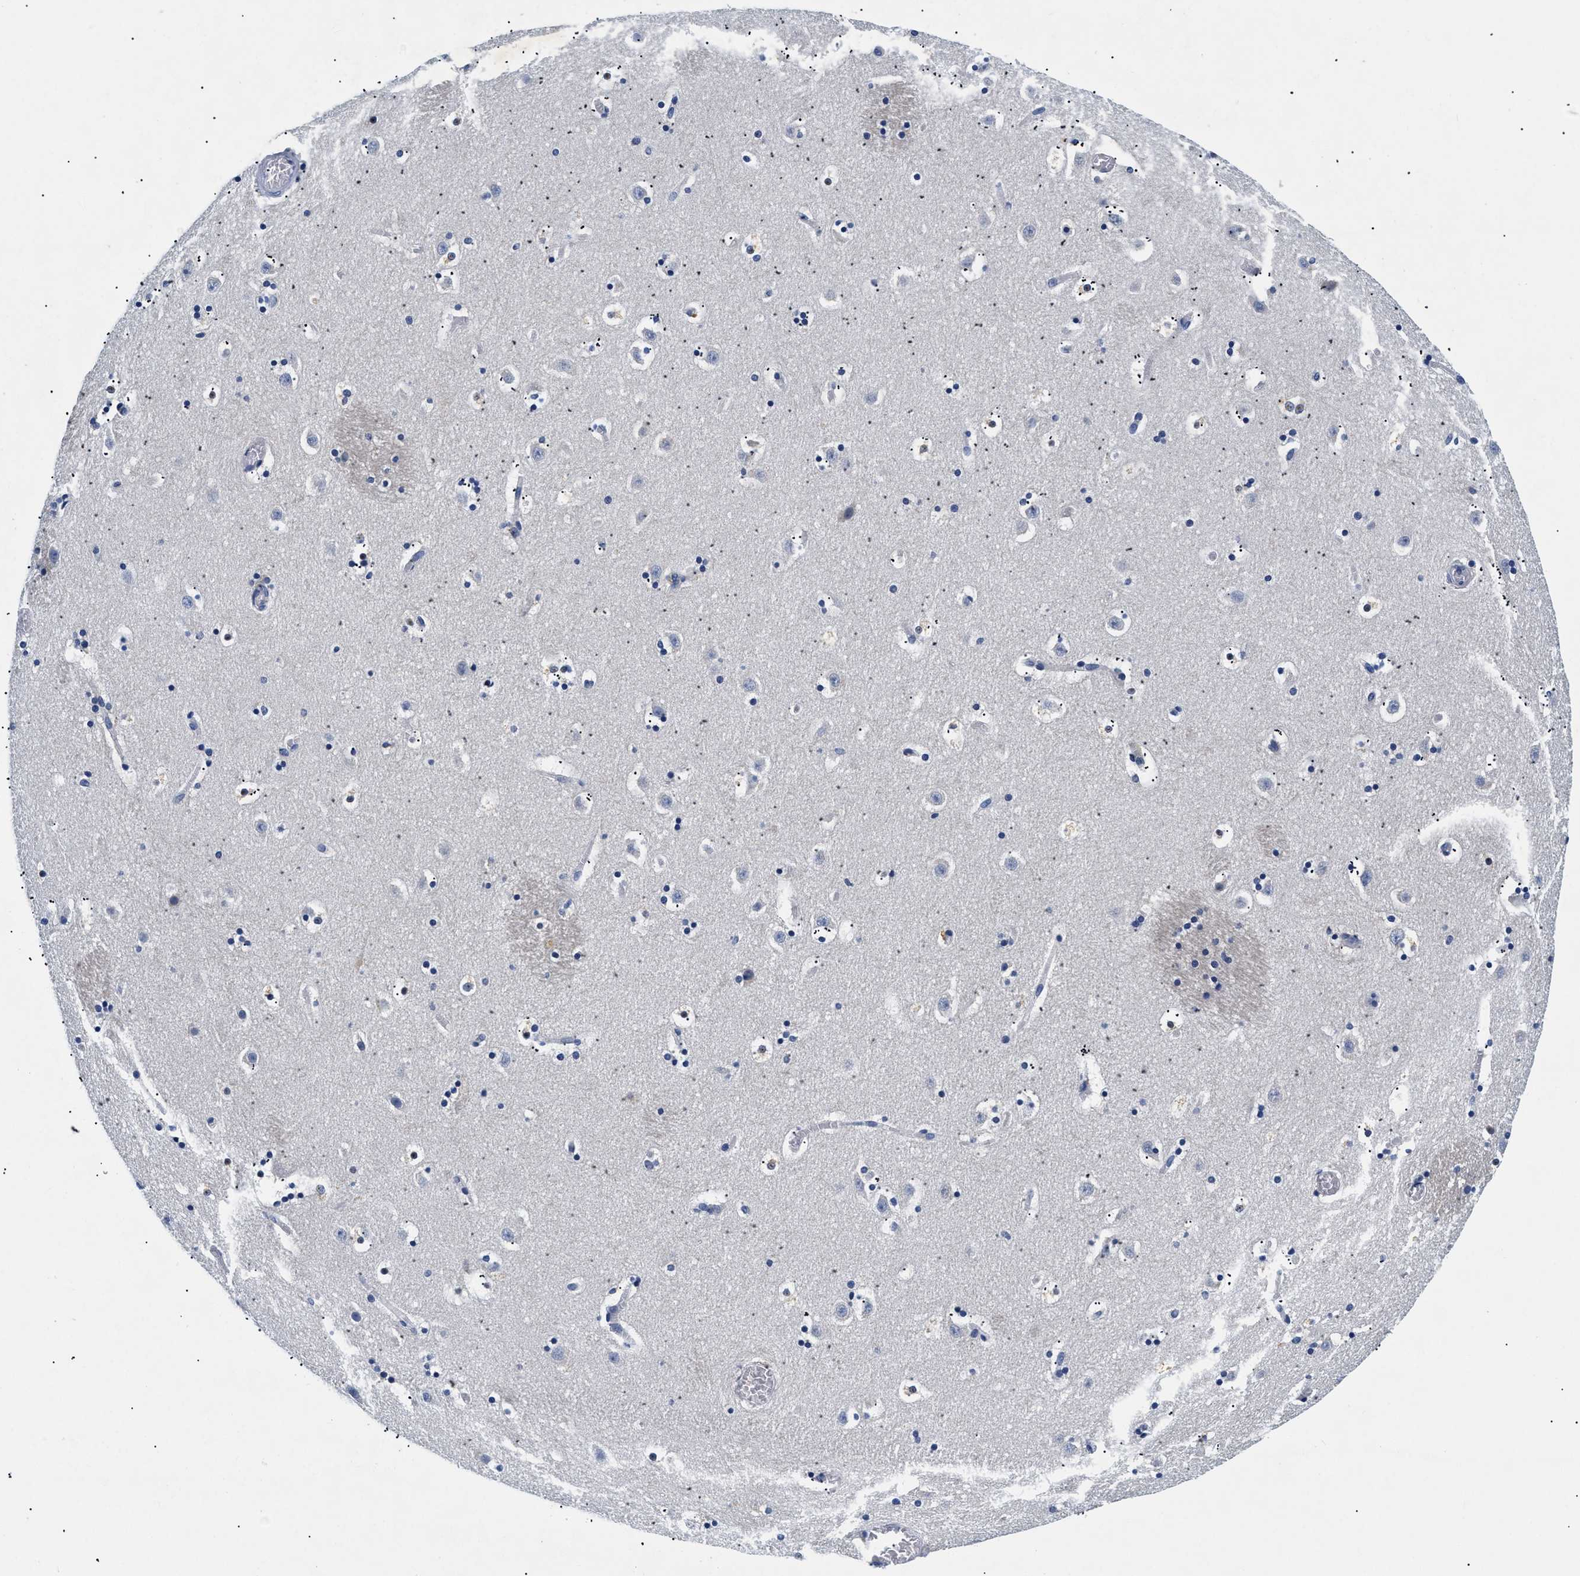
{"staining": {"intensity": "weak", "quantity": "<25%", "location": "cytoplasmic/membranous"}, "tissue": "caudate", "cell_type": "Glial cells", "image_type": "normal", "snomed": [{"axis": "morphology", "description": "Normal tissue, NOS"}, {"axis": "topography", "description": "Lateral ventricle wall"}], "caption": "Immunohistochemistry (IHC) of unremarkable caudate displays no positivity in glial cells.", "gene": "MEA1", "patient": {"sex": "male", "age": 45}}